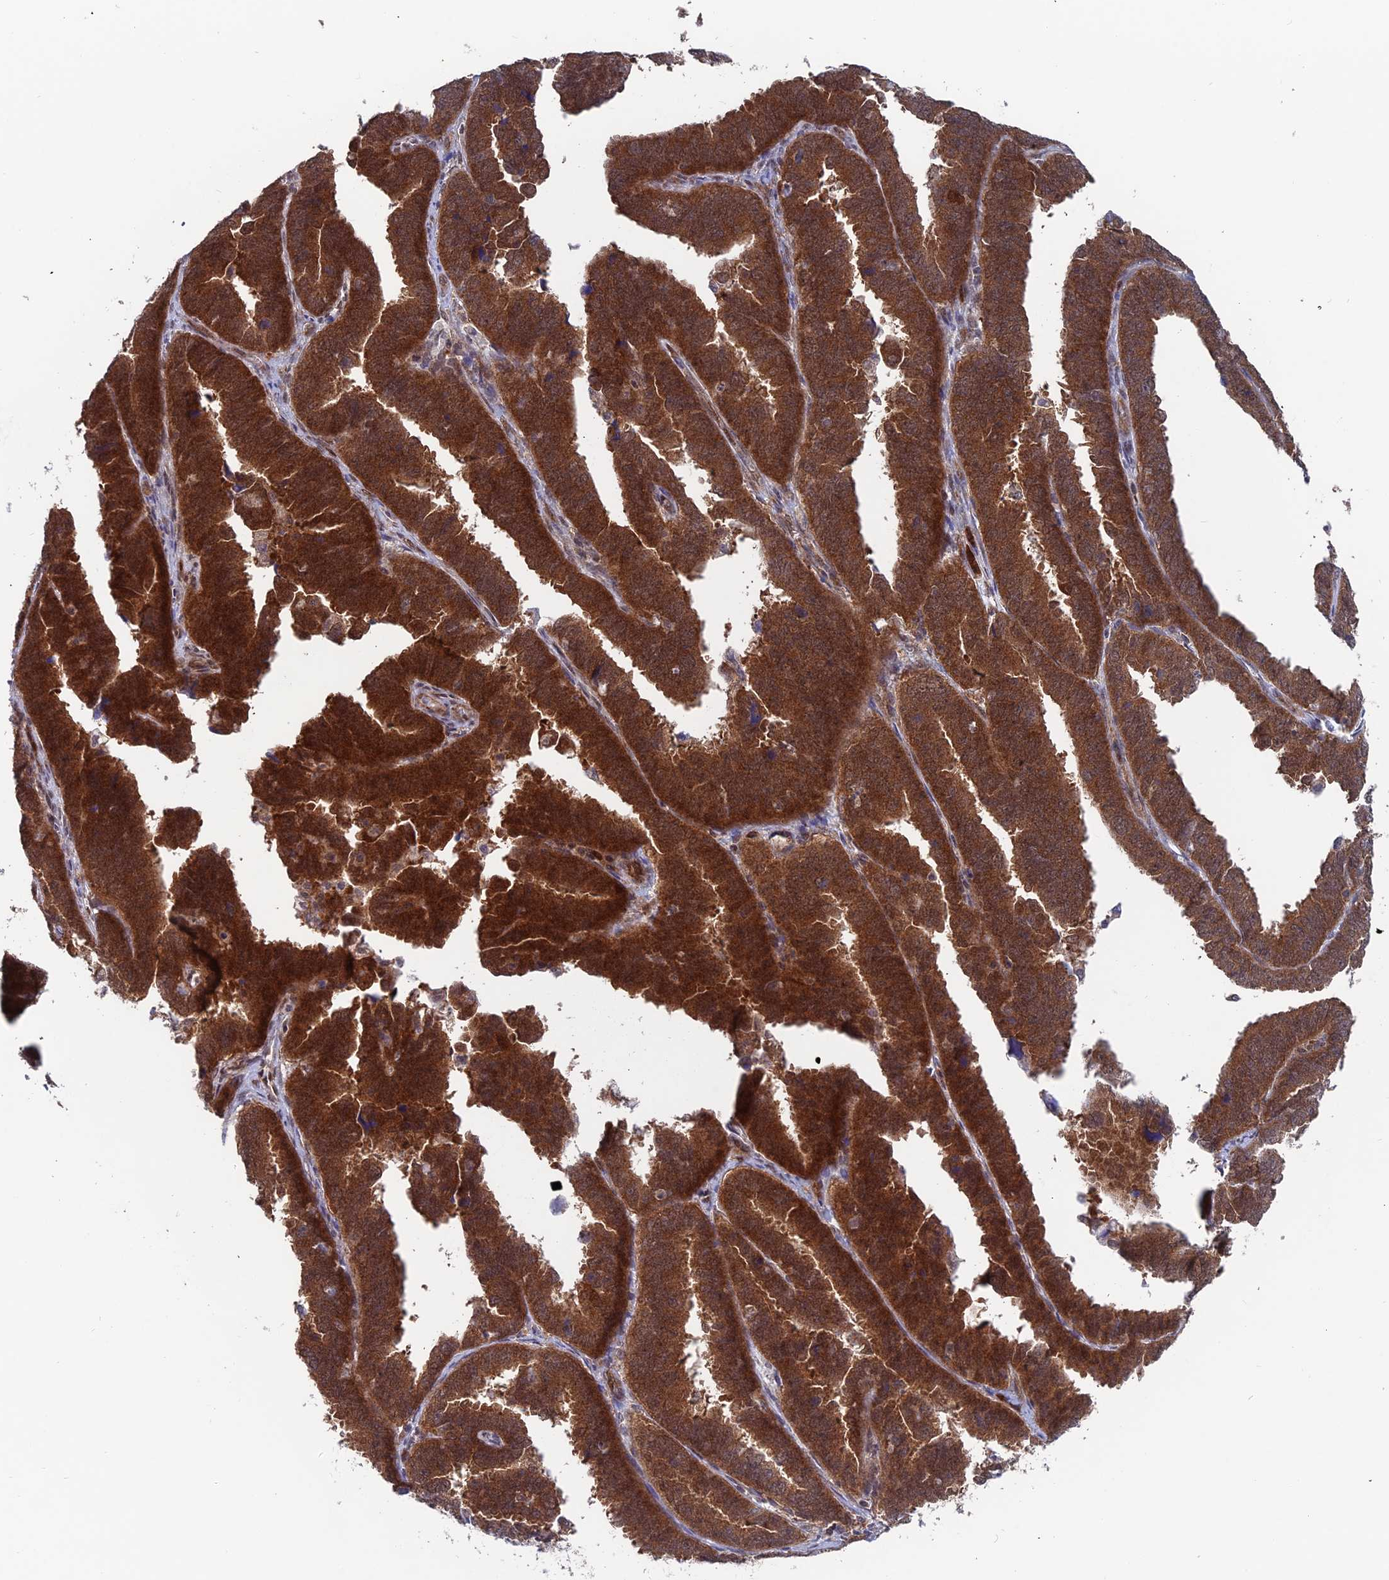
{"staining": {"intensity": "strong", "quantity": ">75%", "location": "cytoplasmic/membranous,nuclear"}, "tissue": "endometrial cancer", "cell_type": "Tumor cells", "image_type": "cancer", "snomed": [{"axis": "morphology", "description": "Adenocarcinoma, NOS"}, {"axis": "topography", "description": "Endometrium"}], "caption": "A high-resolution image shows IHC staining of endometrial cancer (adenocarcinoma), which demonstrates strong cytoplasmic/membranous and nuclear positivity in about >75% of tumor cells. (brown staining indicates protein expression, while blue staining denotes nuclei).", "gene": "IGBP1", "patient": {"sex": "female", "age": 75}}